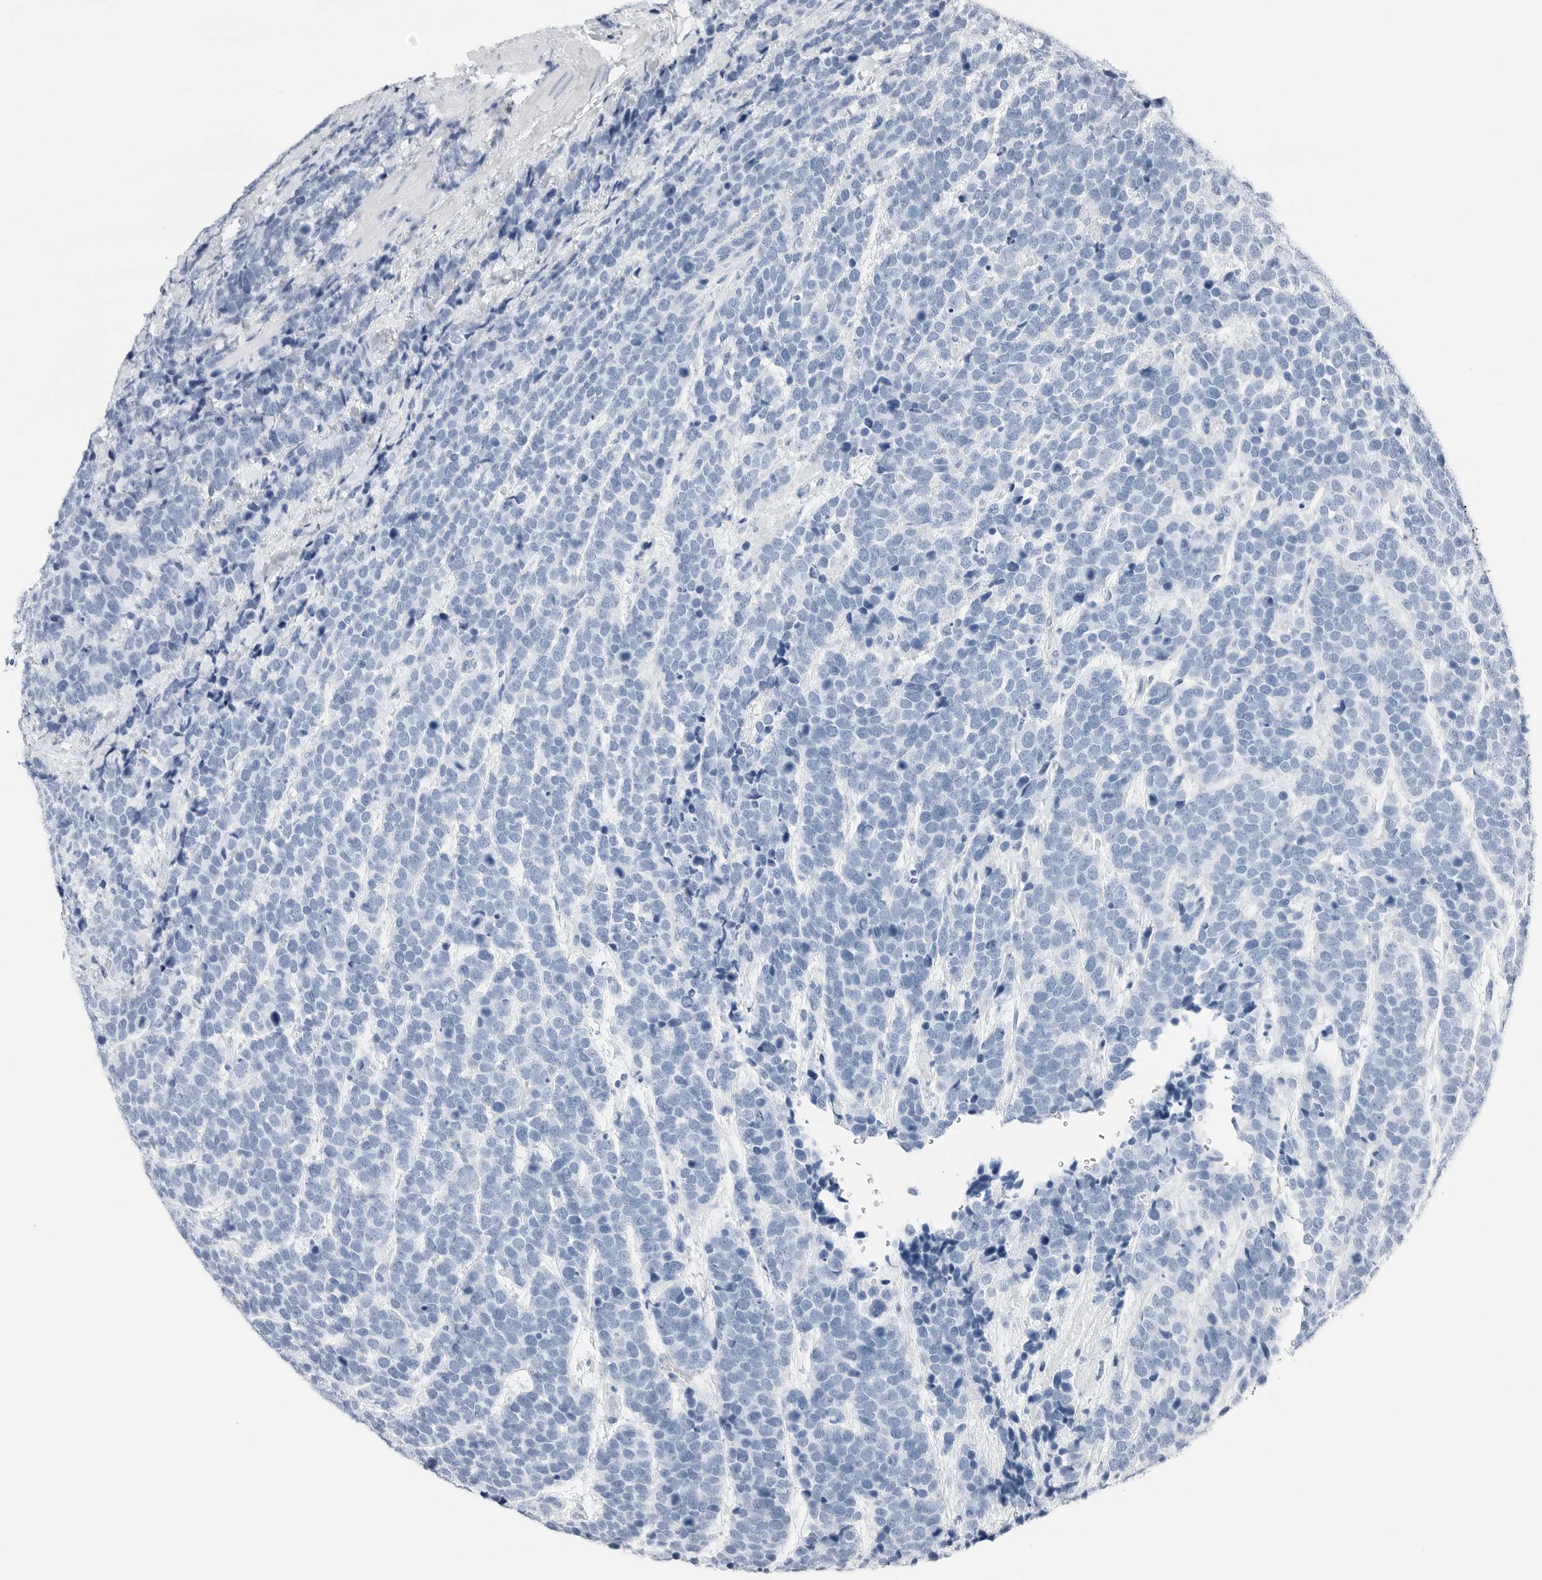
{"staining": {"intensity": "negative", "quantity": "none", "location": "none"}, "tissue": "urothelial cancer", "cell_type": "Tumor cells", "image_type": "cancer", "snomed": [{"axis": "morphology", "description": "Urothelial carcinoma, High grade"}, {"axis": "topography", "description": "Urinary bladder"}], "caption": "Urothelial cancer stained for a protein using immunohistochemistry (IHC) demonstrates no staining tumor cells.", "gene": "SLPI", "patient": {"sex": "female", "age": 82}}